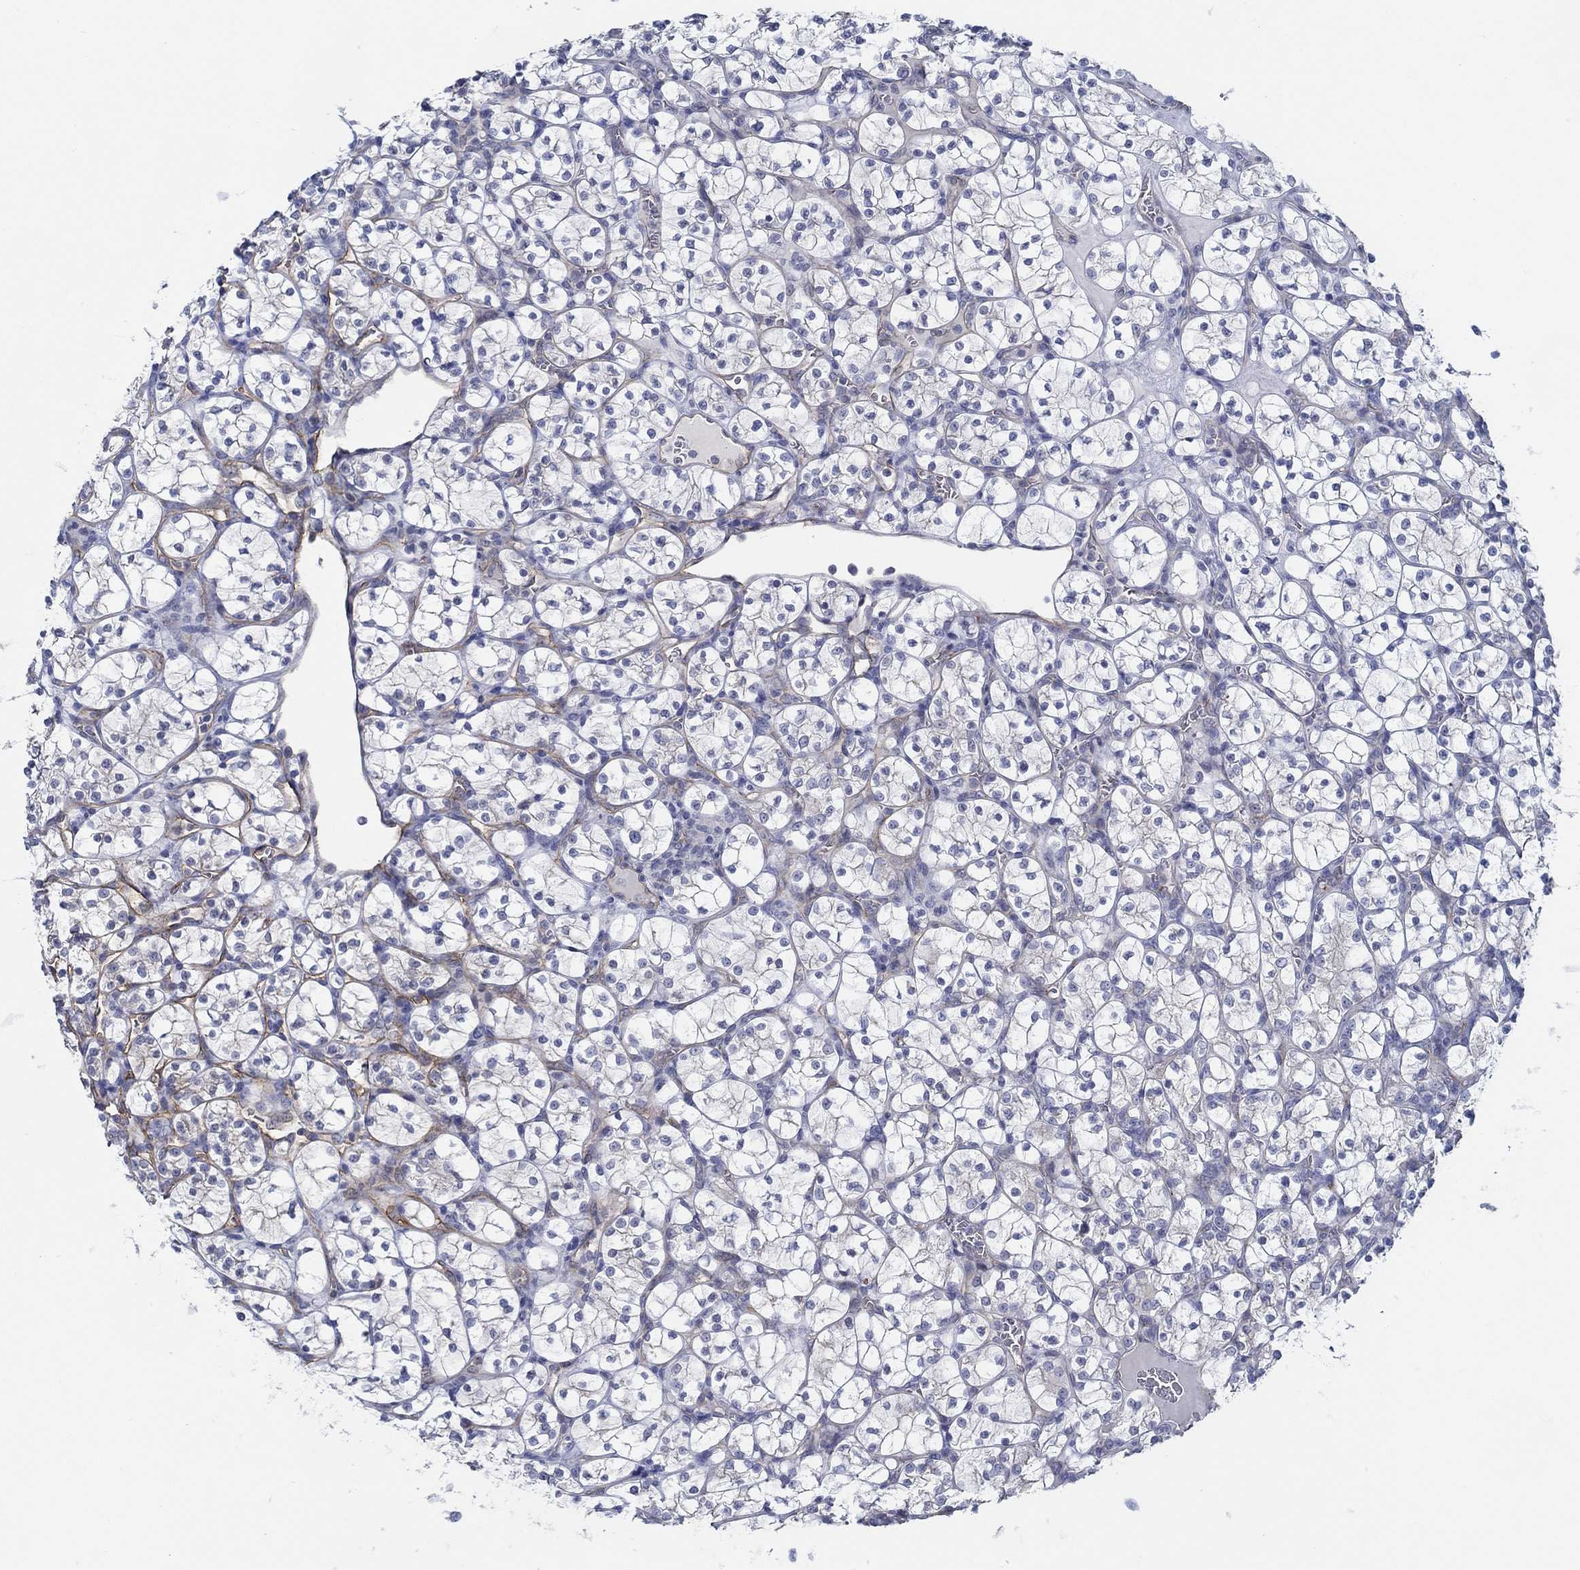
{"staining": {"intensity": "negative", "quantity": "none", "location": "none"}, "tissue": "renal cancer", "cell_type": "Tumor cells", "image_type": "cancer", "snomed": [{"axis": "morphology", "description": "Adenocarcinoma, NOS"}, {"axis": "topography", "description": "Kidney"}], "caption": "Immunohistochemistry (IHC) of renal adenocarcinoma shows no staining in tumor cells. Nuclei are stained in blue.", "gene": "GJA5", "patient": {"sex": "female", "age": 89}}